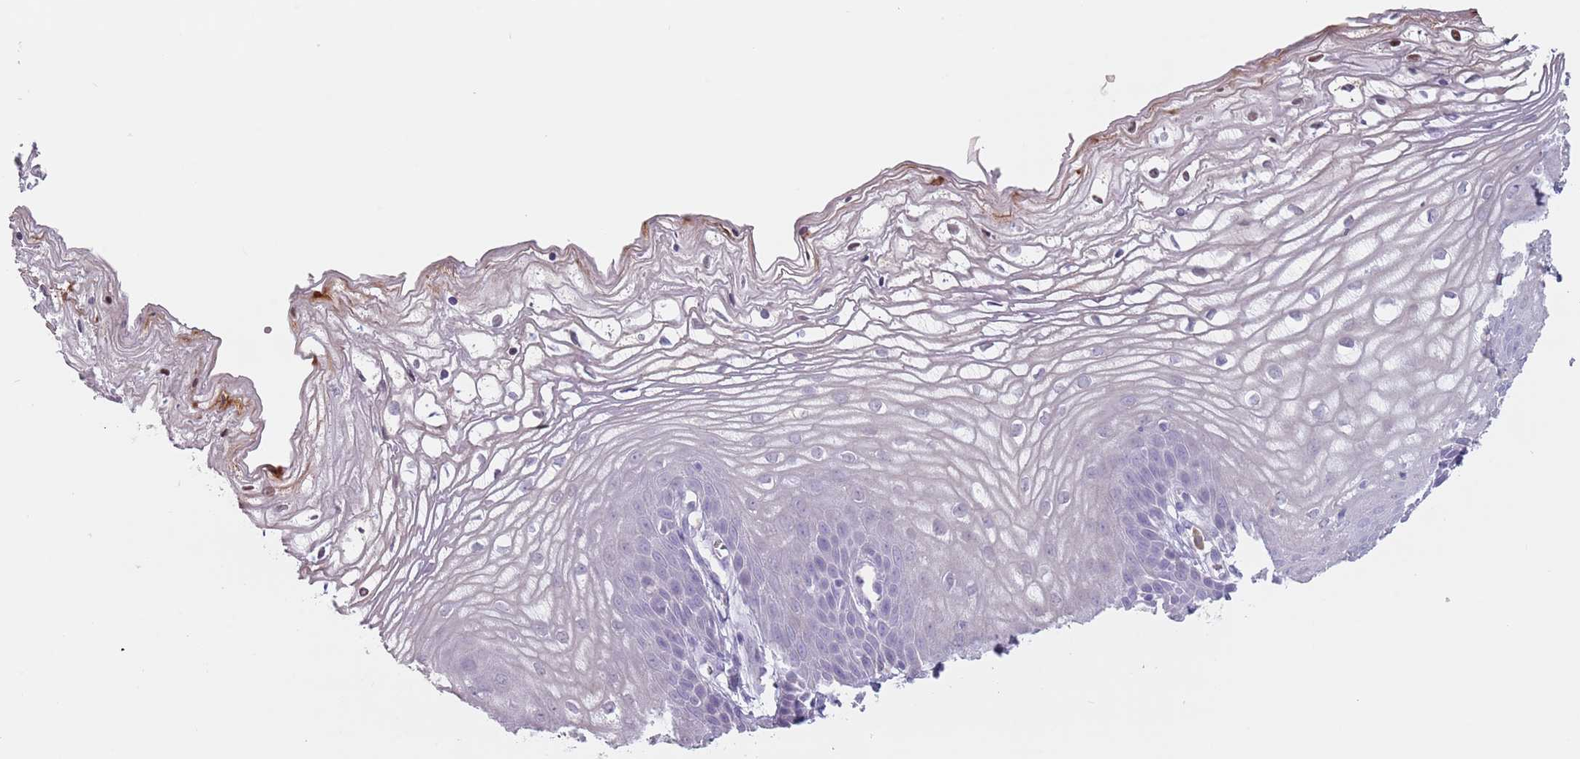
{"staining": {"intensity": "negative", "quantity": "none", "location": "none"}, "tissue": "vagina", "cell_type": "Squamous epithelial cells", "image_type": "normal", "snomed": [{"axis": "morphology", "description": "Normal tissue, NOS"}, {"axis": "topography", "description": "Vagina"}, {"axis": "topography", "description": "Cervix"}], "caption": "Immunohistochemistry (IHC) of benign human vagina exhibits no positivity in squamous epithelial cells. (IHC, brightfield microscopy, high magnification).", "gene": "ZNF584", "patient": {"sex": "female", "age": 40}}